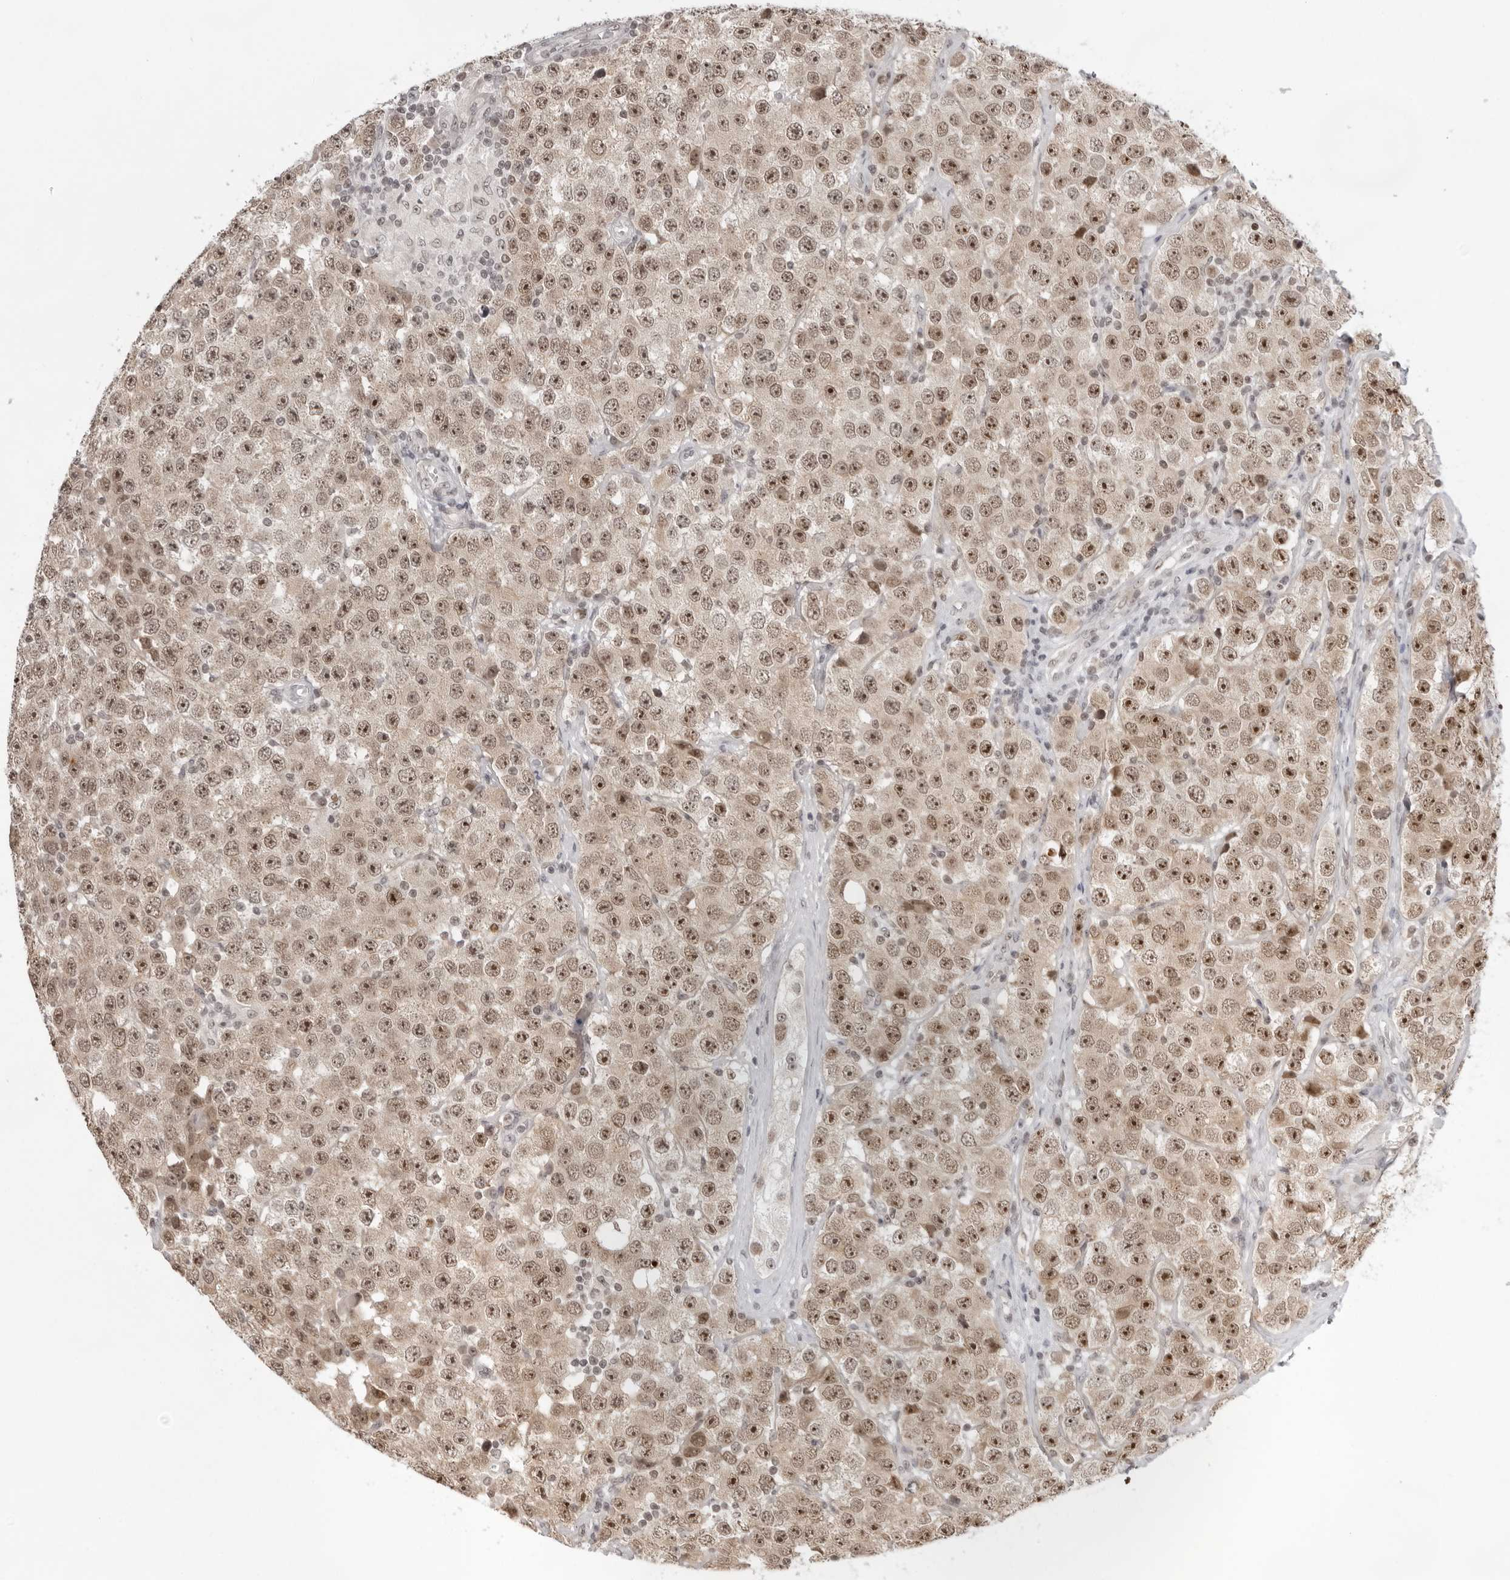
{"staining": {"intensity": "moderate", "quantity": ">75%", "location": "nuclear"}, "tissue": "testis cancer", "cell_type": "Tumor cells", "image_type": "cancer", "snomed": [{"axis": "morphology", "description": "Seminoma, NOS"}, {"axis": "morphology", "description": "Carcinoma, Embryonal, NOS"}, {"axis": "topography", "description": "Testis"}], "caption": "The micrograph reveals immunohistochemical staining of testis cancer. There is moderate nuclear positivity is present in about >75% of tumor cells.", "gene": "EXOSC10", "patient": {"sex": "male", "age": 28}}